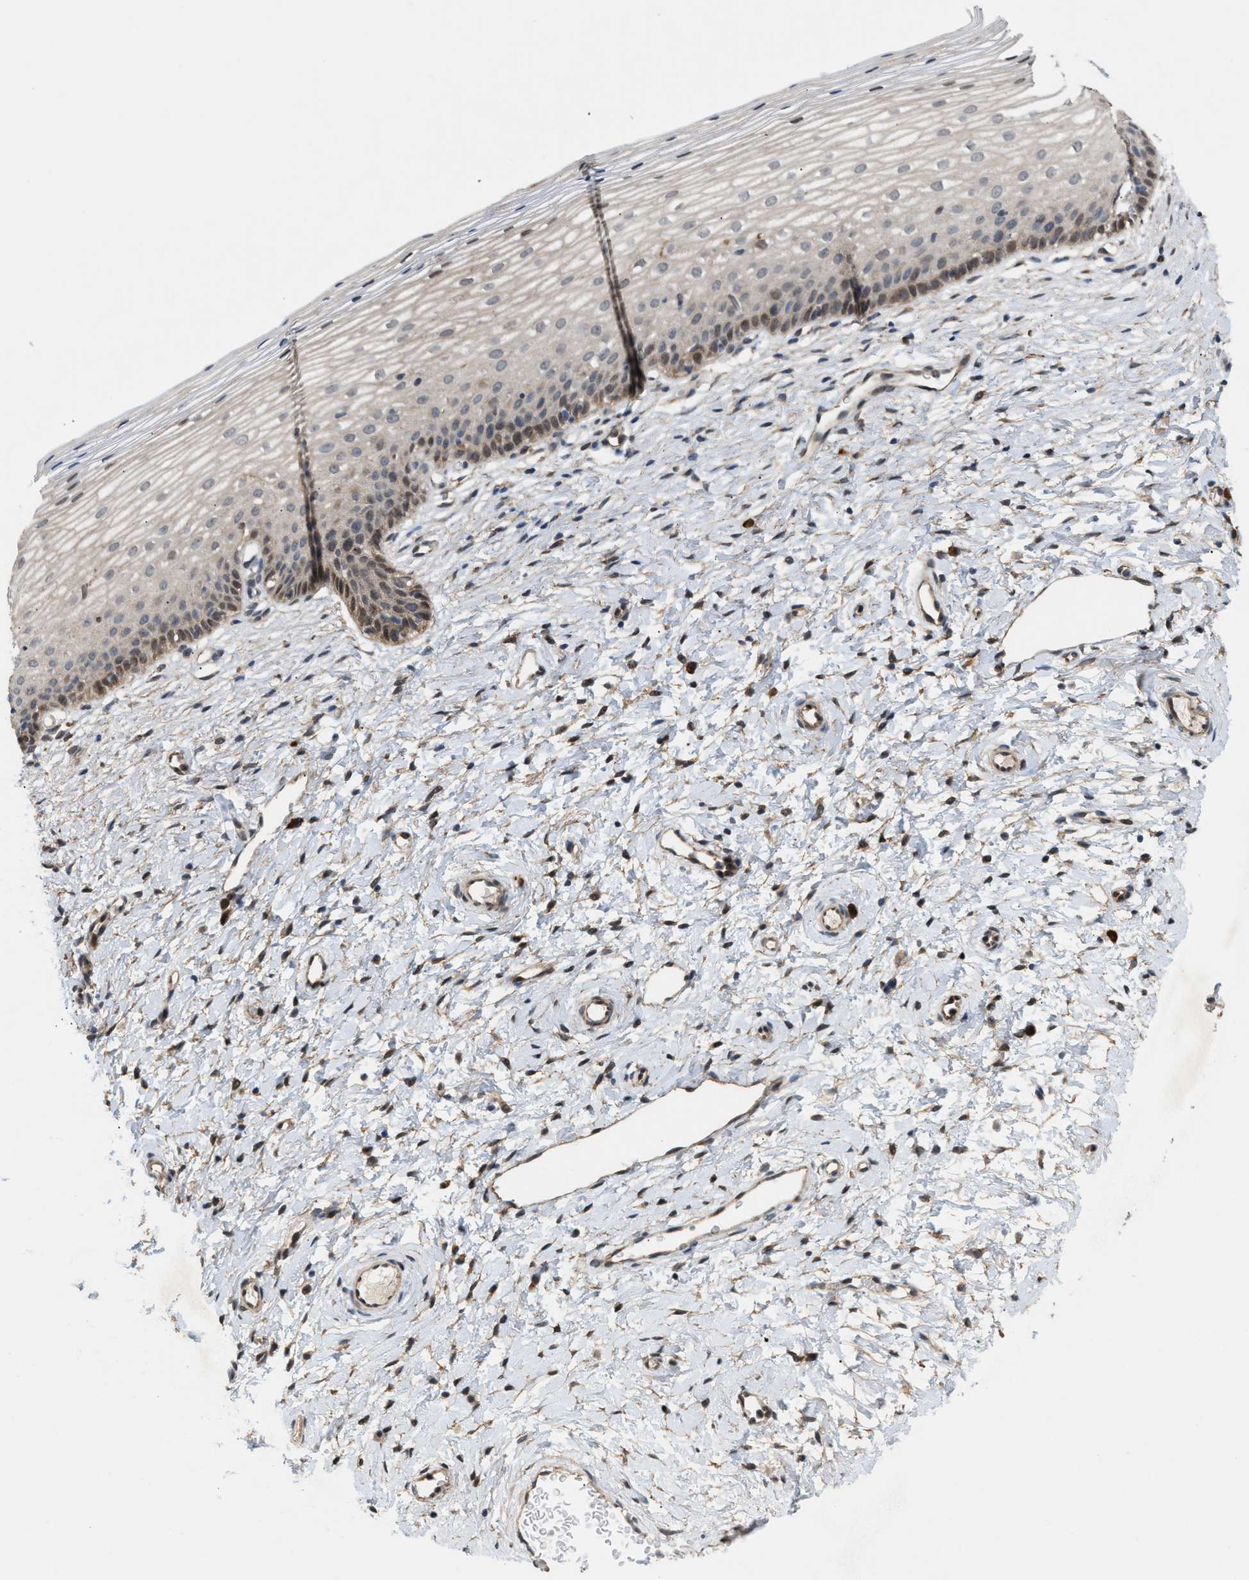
{"staining": {"intensity": "moderate", "quantity": ">75%", "location": "cytoplasmic/membranous,nuclear"}, "tissue": "cervix", "cell_type": "Glandular cells", "image_type": "normal", "snomed": [{"axis": "morphology", "description": "Normal tissue, NOS"}, {"axis": "topography", "description": "Cervix"}], "caption": "Glandular cells reveal medium levels of moderate cytoplasmic/membranous,nuclear positivity in about >75% of cells in normal cervix. (DAB IHC with brightfield microscopy, high magnification).", "gene": "MFSD6", "patient": {"sex": "female", "age": 72}}